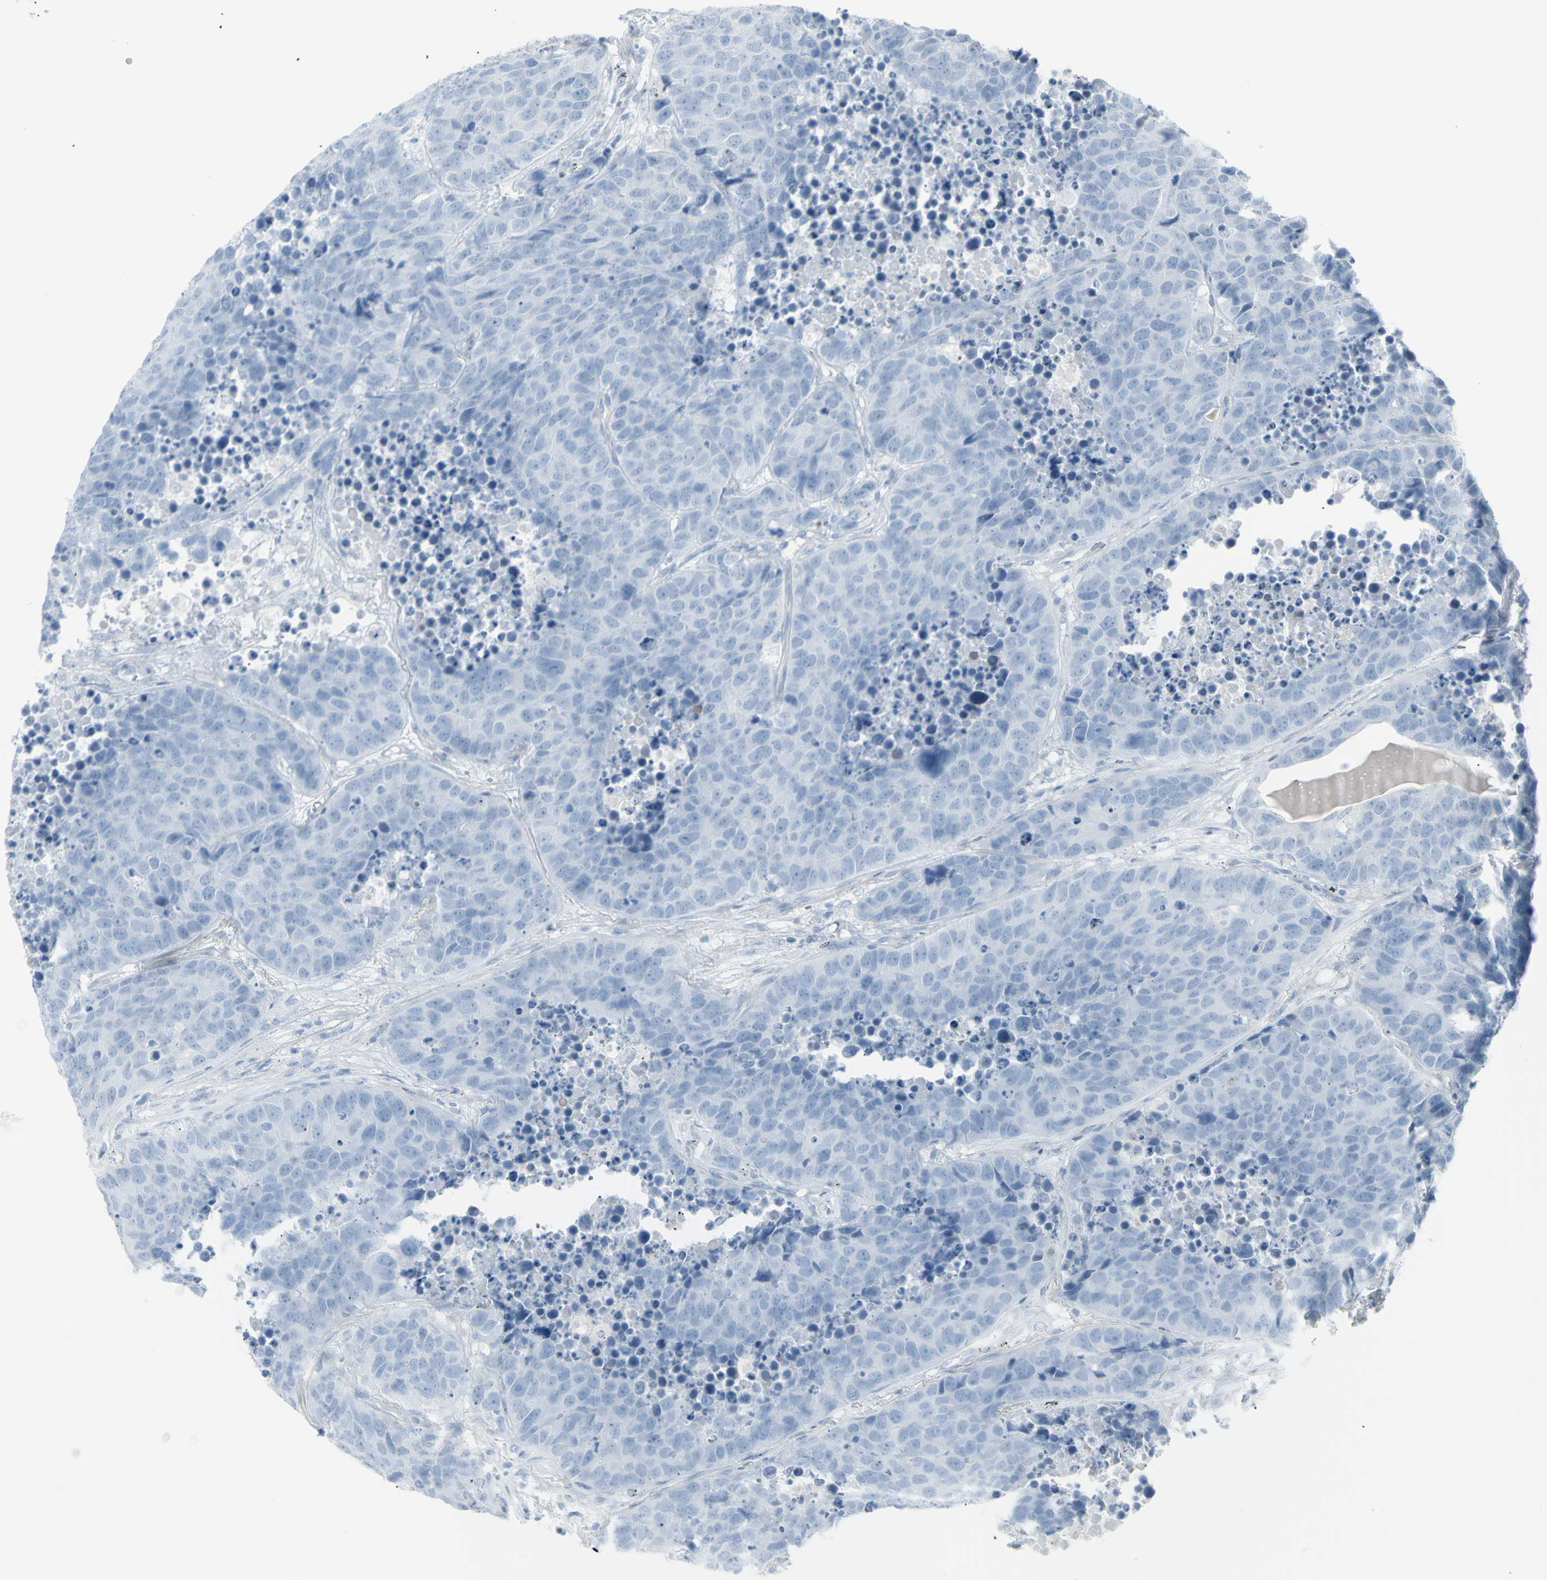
{"staining": {"intensity": "negative", "quantity": "none", "location": "none"}, "tissue": "carcinoid", "cell_type": "Tumor cells", "image_type": "cancer", "snomed": [{"axis": "morphology", "description": "Carcinoid, malignant, NOS"}, {"axis": "topography", "description": "Lung"}], "caption": "Micrograph shows no protein positivity in tumor cells of malignant carcinoid tissue.", "gene": "YBX2", "patient": {"sex": "male", "age": 60}}